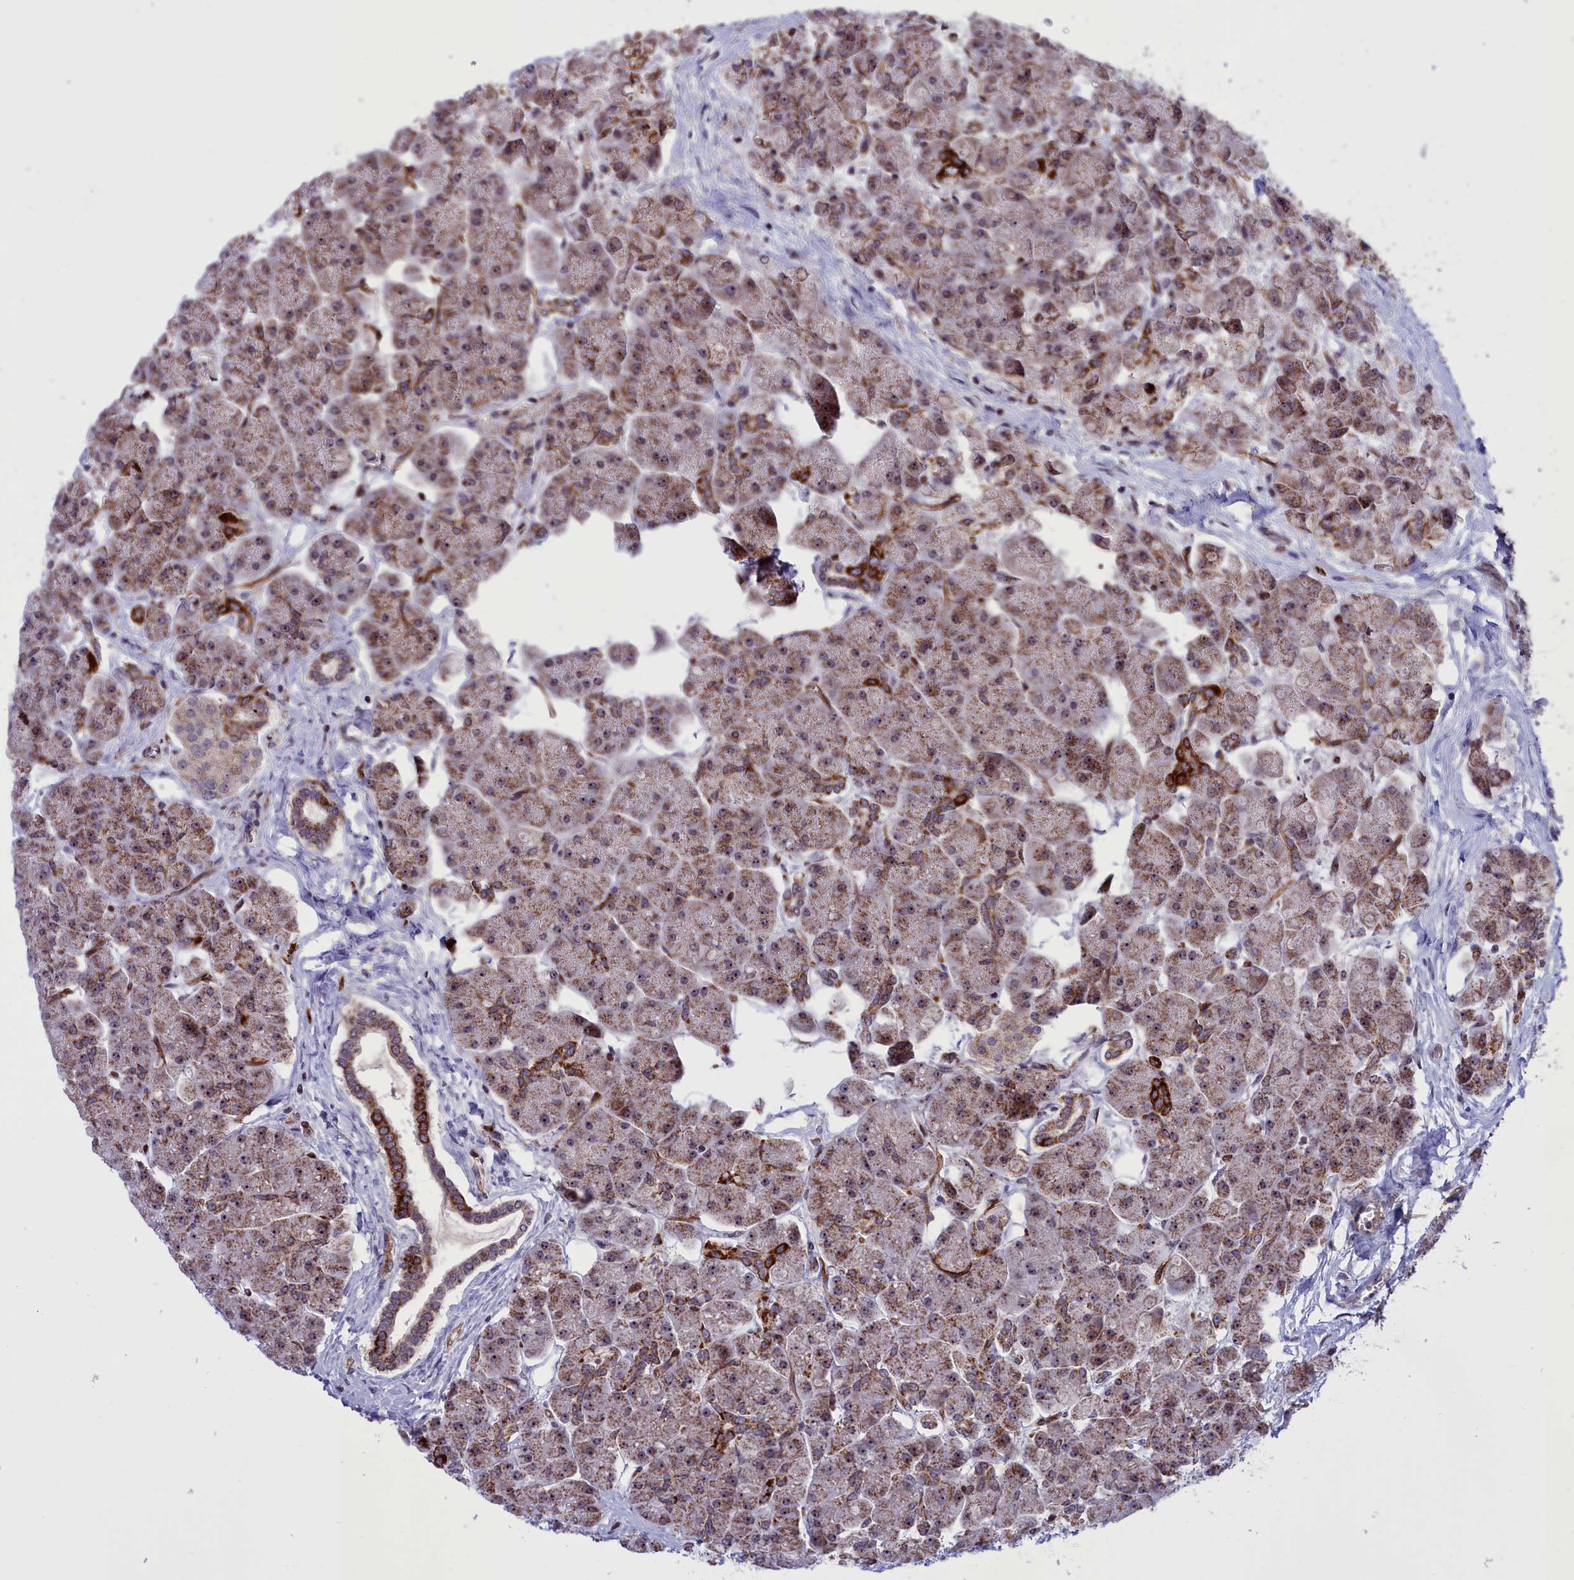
{"staining": {"intensity": "moderate", "quantity": ">75%", "location": "cytoplasmic/membranous"}, "tissue": "pancreas", "cell_type": "Exocrine glandular cells", "image_type": "normal", "snomed": [{"axis": "morphology", "description": "Normal tissue, NOS"}, {"axis": "topography", "description": "Pancreas"}], "caption": "Benign pancreas demonstrates moderate cytoplasmic/membranous positivity in about >75% of exocrine glandular cells, visualized by immunohistochemistry. (Stains: DAB (3,3'-diaminobenzidine) in brown, nuclei in blue, Microscopy: brightfield microscopy at high magnification).", "gene": "MPND", "patient": {"sex": "male", "age": 66}}